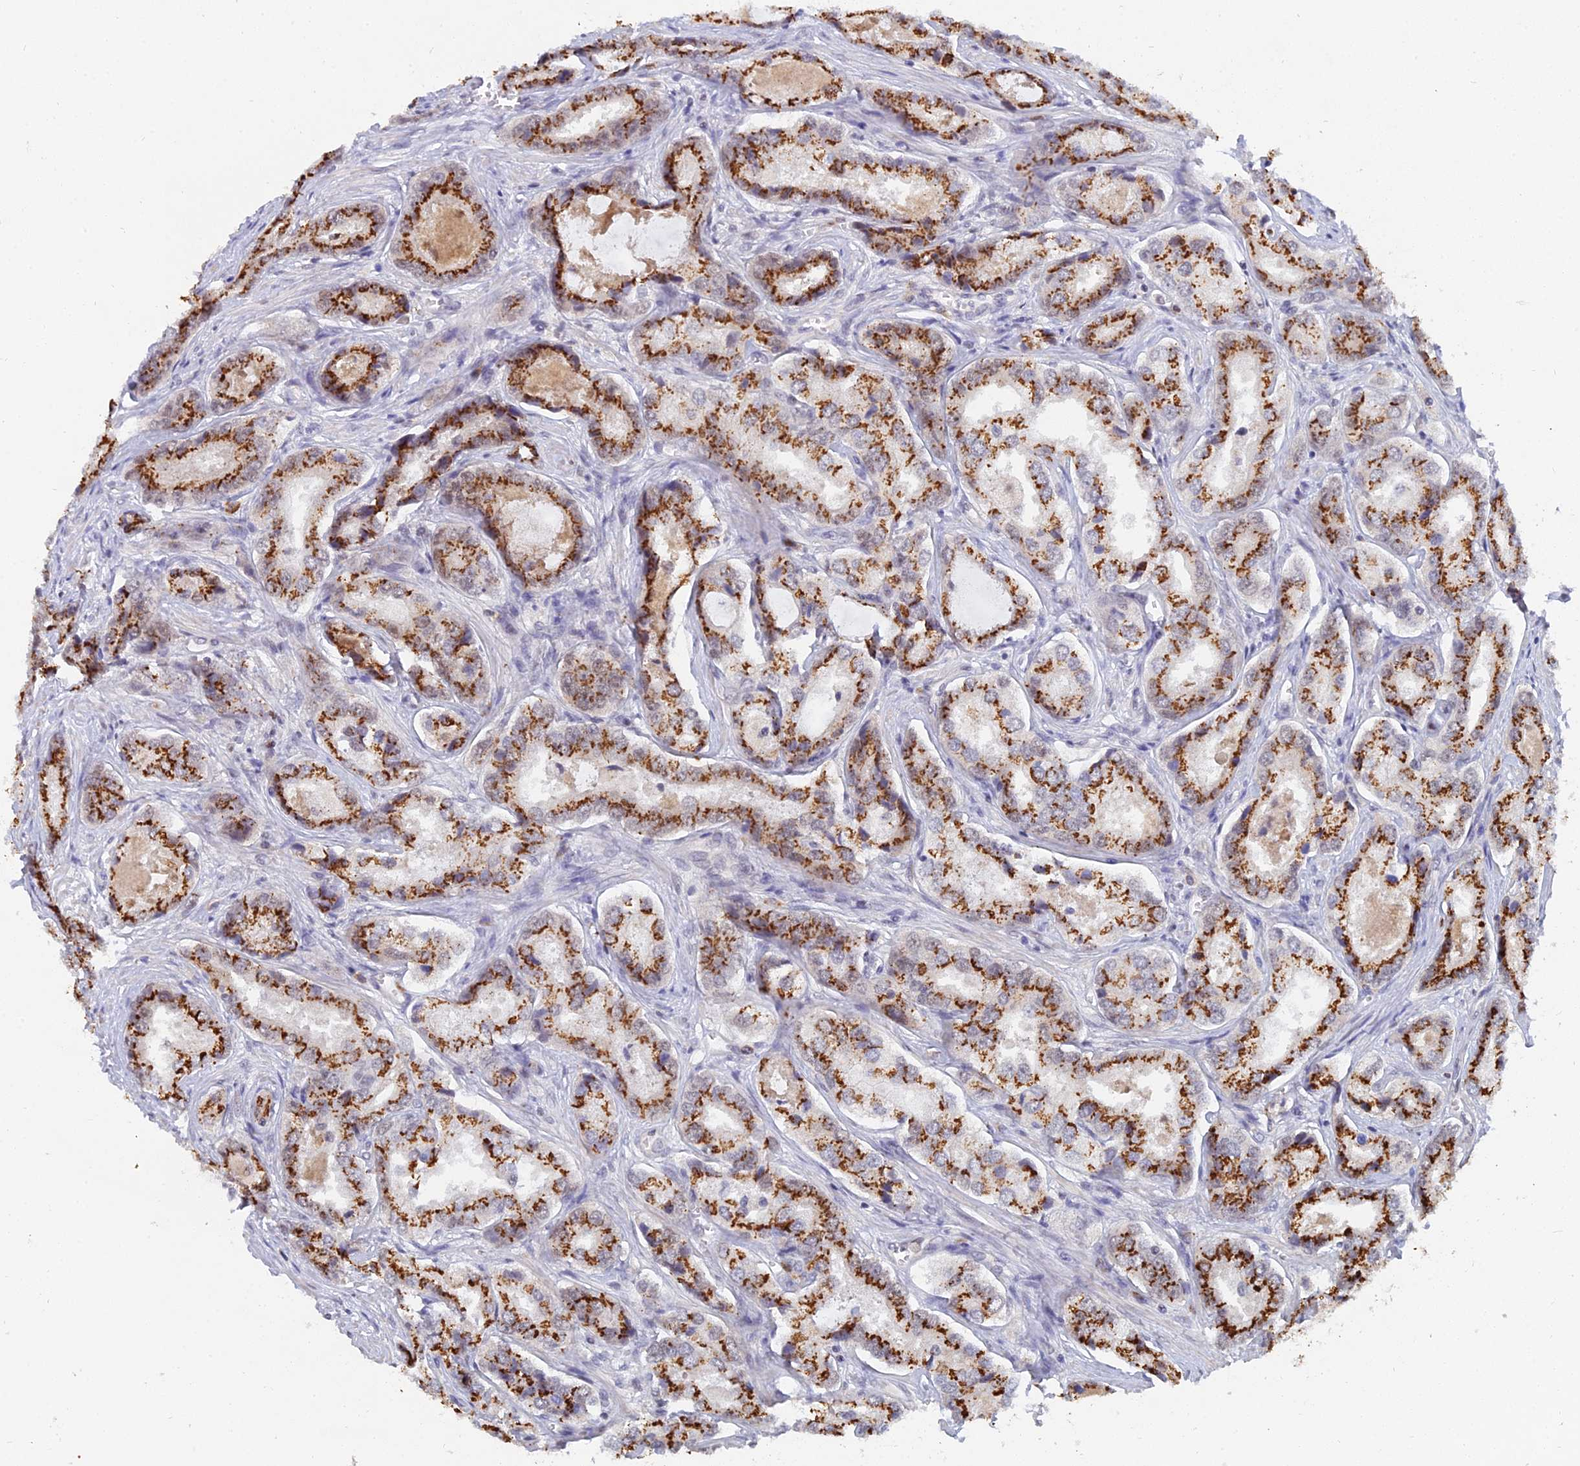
{"staining": {"intensity": "strong", "quantity": ">75%", "location": "cytoplasmic/membranous,nuclear"}, "tissue": "prostate cancer", "cell_type": "Tumor cells", "image_type": "cancer", "snomed": [{"axis": "morphology", "description": "Adenocarcinoma, Low grade"}, {"axis": "topography", "description": "Prostate"}], "caption": "Strong cytoplasmic/membranous and nuclear protein staining is identified in about >75% of tumor cells in low-grade adenocarcinoma (prostate).", "gene": "THOC3", "patient": {"sex": "male", "age": 68}}